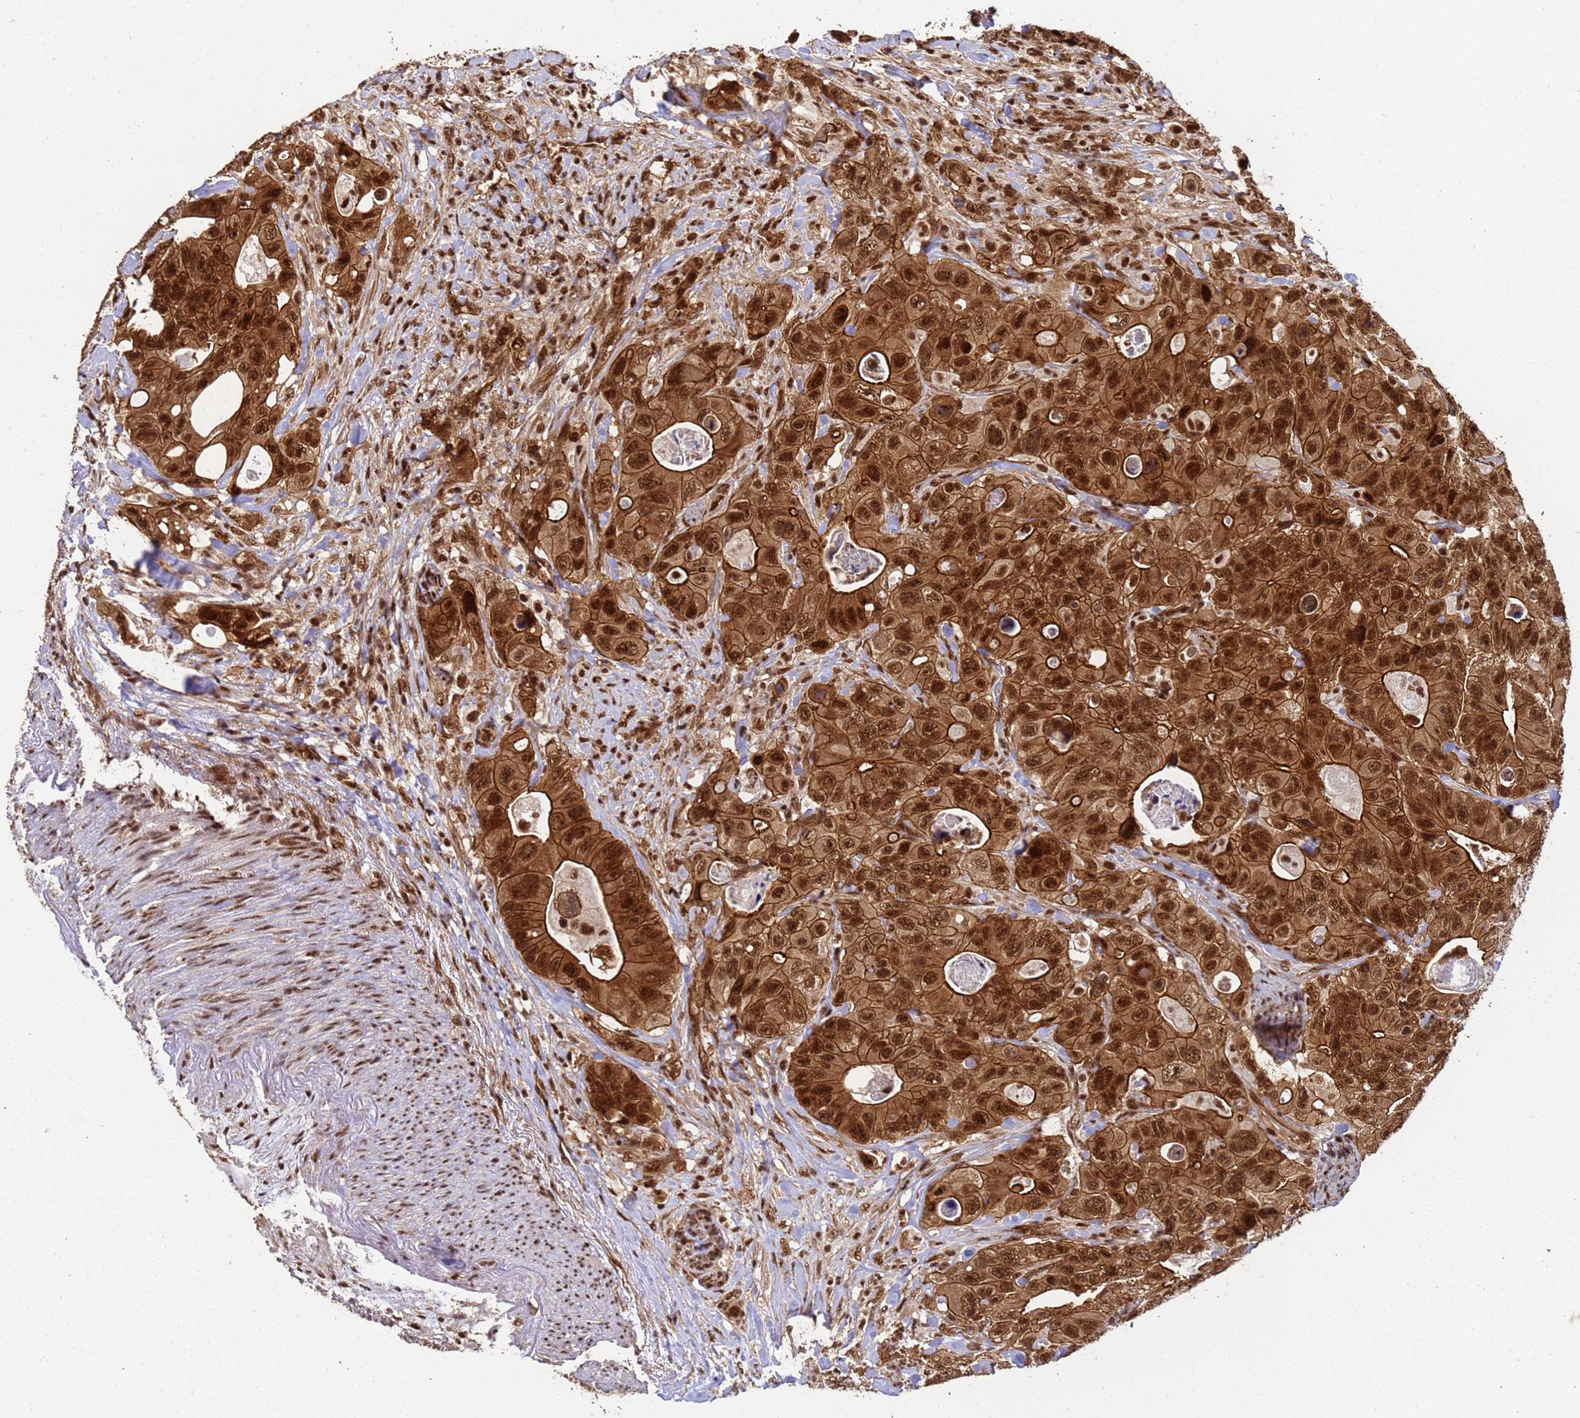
{"staining": {"intensity": "strong", "quantity": ">75%", "location": "cytoplasmic/membranous,nuclear"}, "tissue": "colorectal cancer", "cell_type": "Tumor cells", "image_type": "cancer", "snomed": [{"axis": "morphology", "description": "Adenocarcinoma, NOS"}, {"axis": "topography", "description": "Colon"}], "caption": "An IHC histopathology image of tumor tissue is shown. Protein staining in brown highlights strong cytoplasmic/membranous and nuclear positivity in colorectal cancer (adenocarcinoma) within tumor cells.", "gene": "SYF2", "patient": {"sex": "female", "age": 46}}